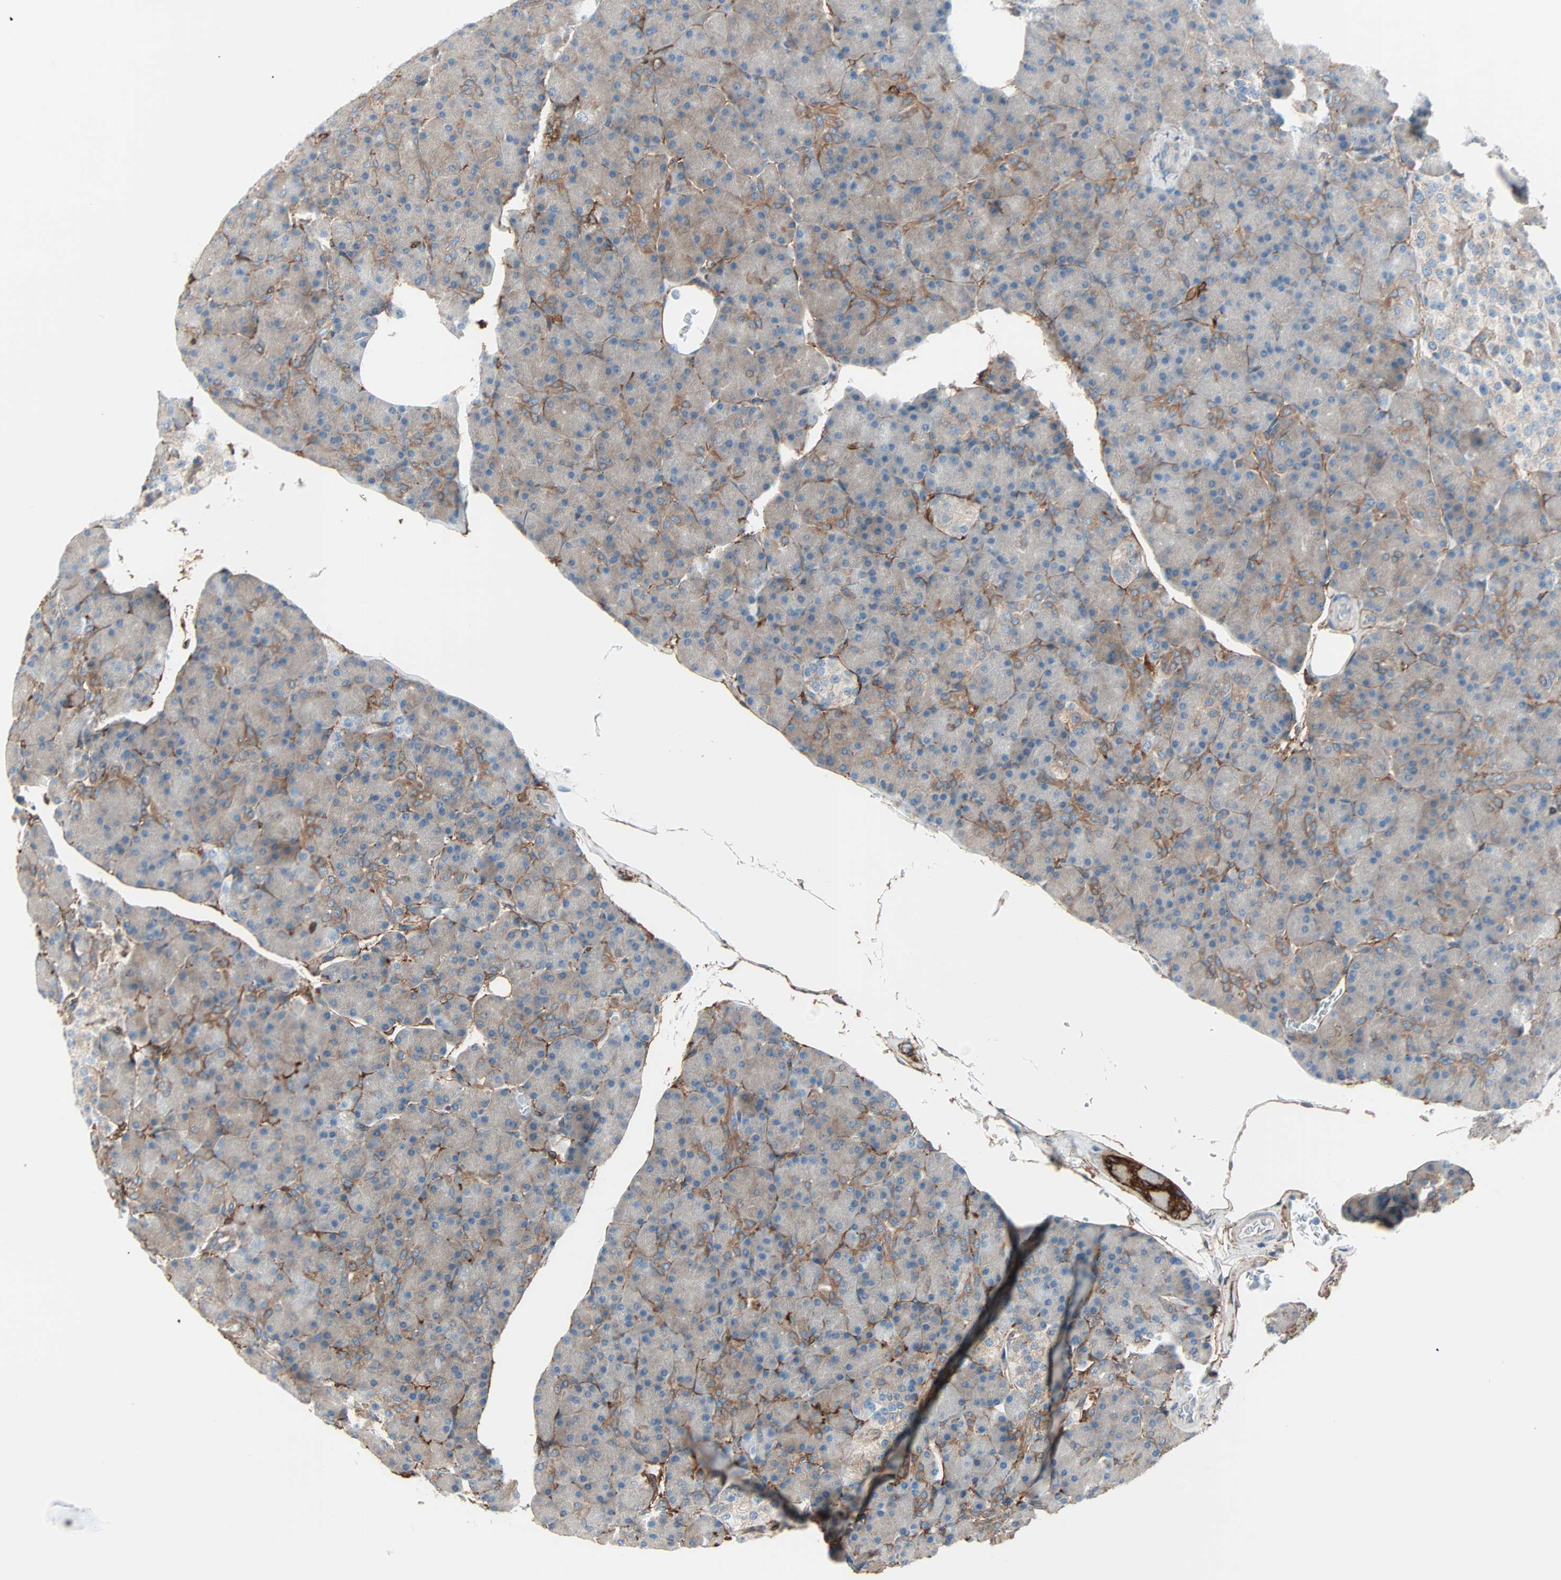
{"staining": {"intensity": "weak", "quantity": ">75%", "location": "cytoplasmic/membranous"}, "tissue": "pancreas", "cell_type": "Exocrine glandular cells", "image_type": "normal", "snomed": [{"axis": "morphology", "description": "Normal tissue, NOS"}, {"axis": "topography", "description": "Pancreas"}], "caption": "Immunohistochemical staining of benign human pancreas demonstrates weak cytoplasmic/membranous protein expression in approximately >75% of exocrine glandular cells.", "gene": "EPB41L2", "patient": {"sex": "female", "age": 43}}